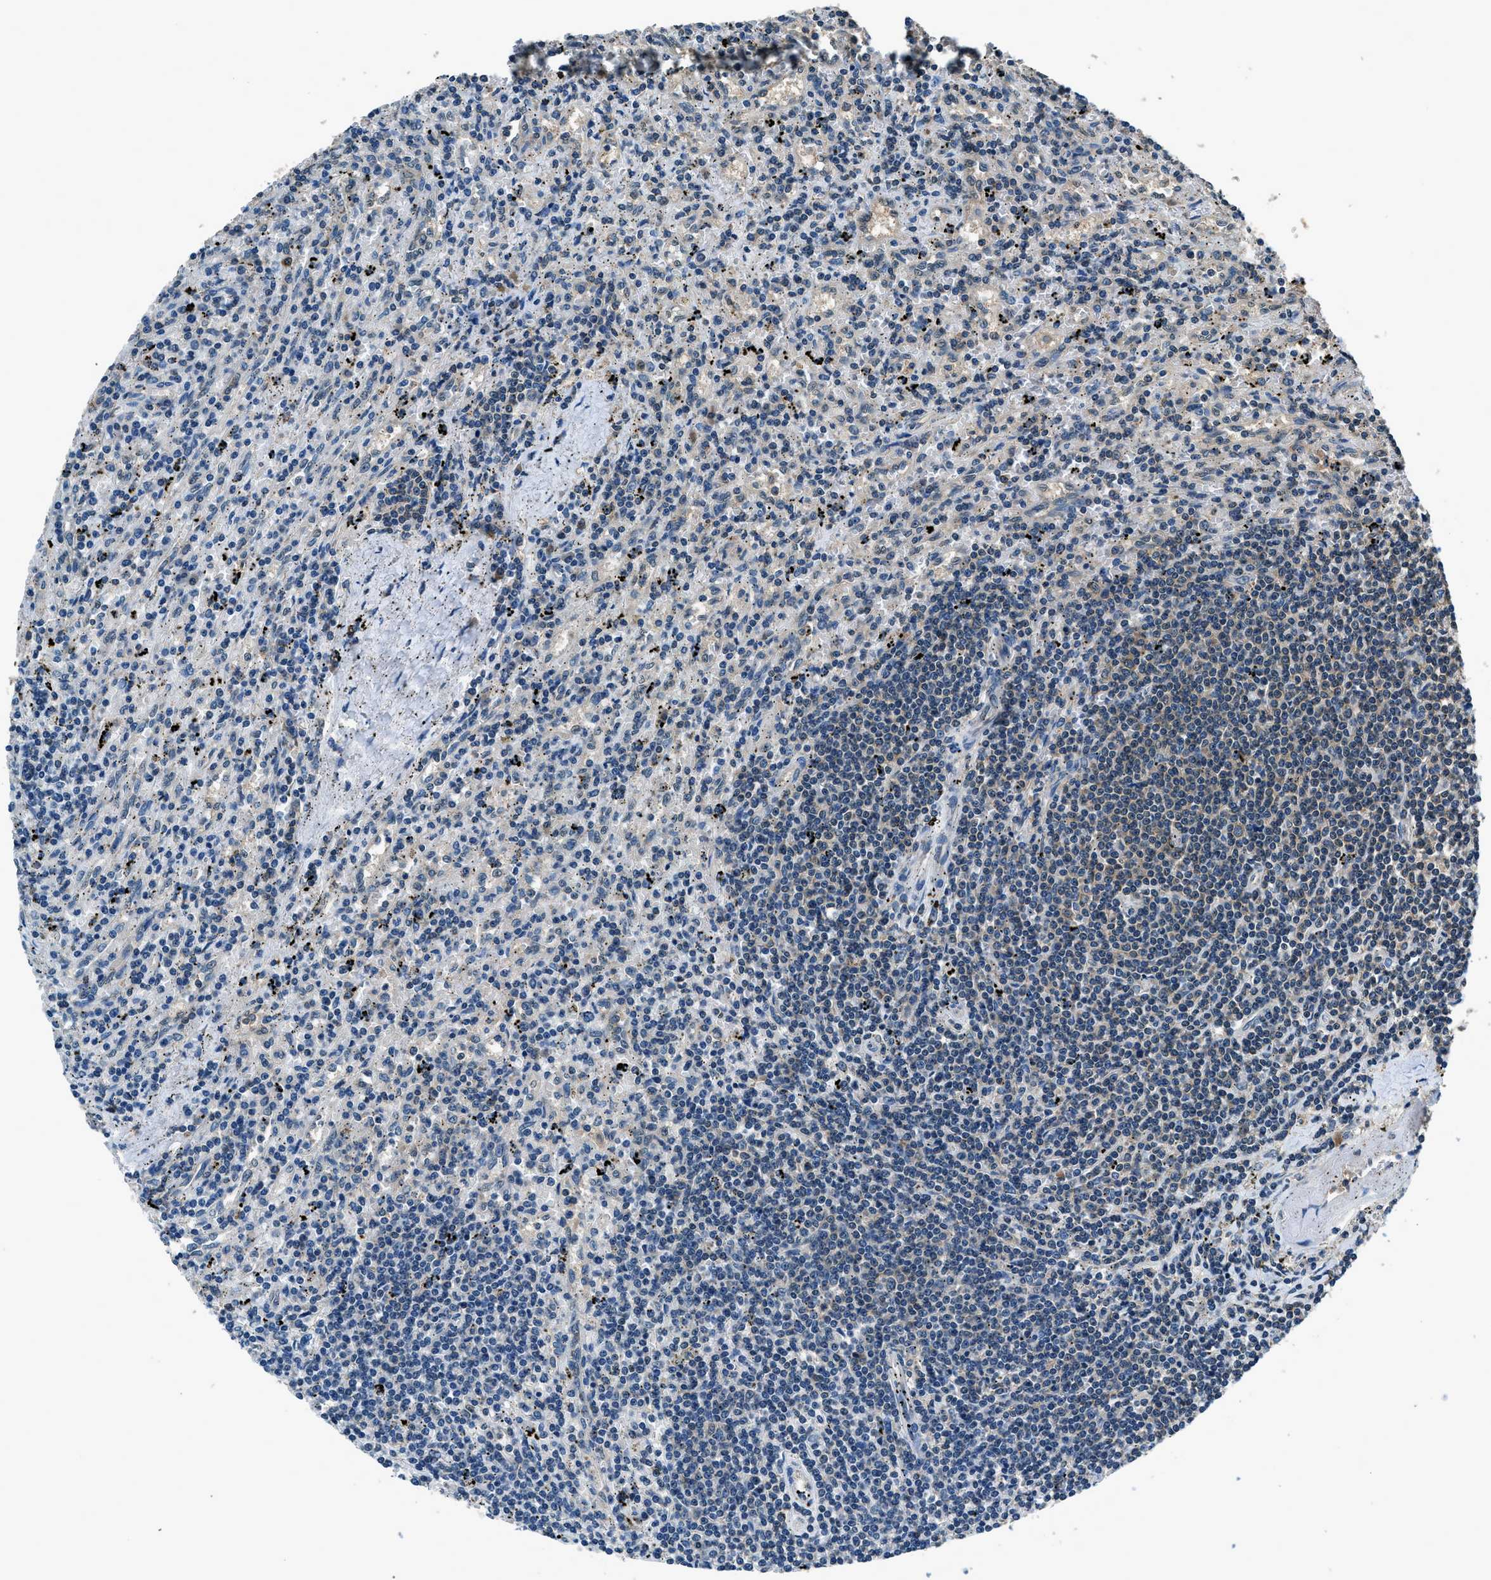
{"staining": {"intensity": "weak", "quantity": "<25%", "location": "cytoplasmic/membranous"}, "tissue": "lymphoma", "cell_type": "Tumor cells", "image_type": "cancer", "snomed": [{"axis": "morphology", "description": "Malignant lymphoma, non-Hodgkin's type, Low grade"}, {"axis": "topography", "description": "Spleen"}], "caption": "High power microscopy image of an immunohistochemistry (IHC) image of low-grade malignant lymphoma, non-Hodgkin's type, revealing no significant expression in tumor cells.", "gene": "ARFGAP2", "patient": {"sex": "male", "age": 76}}